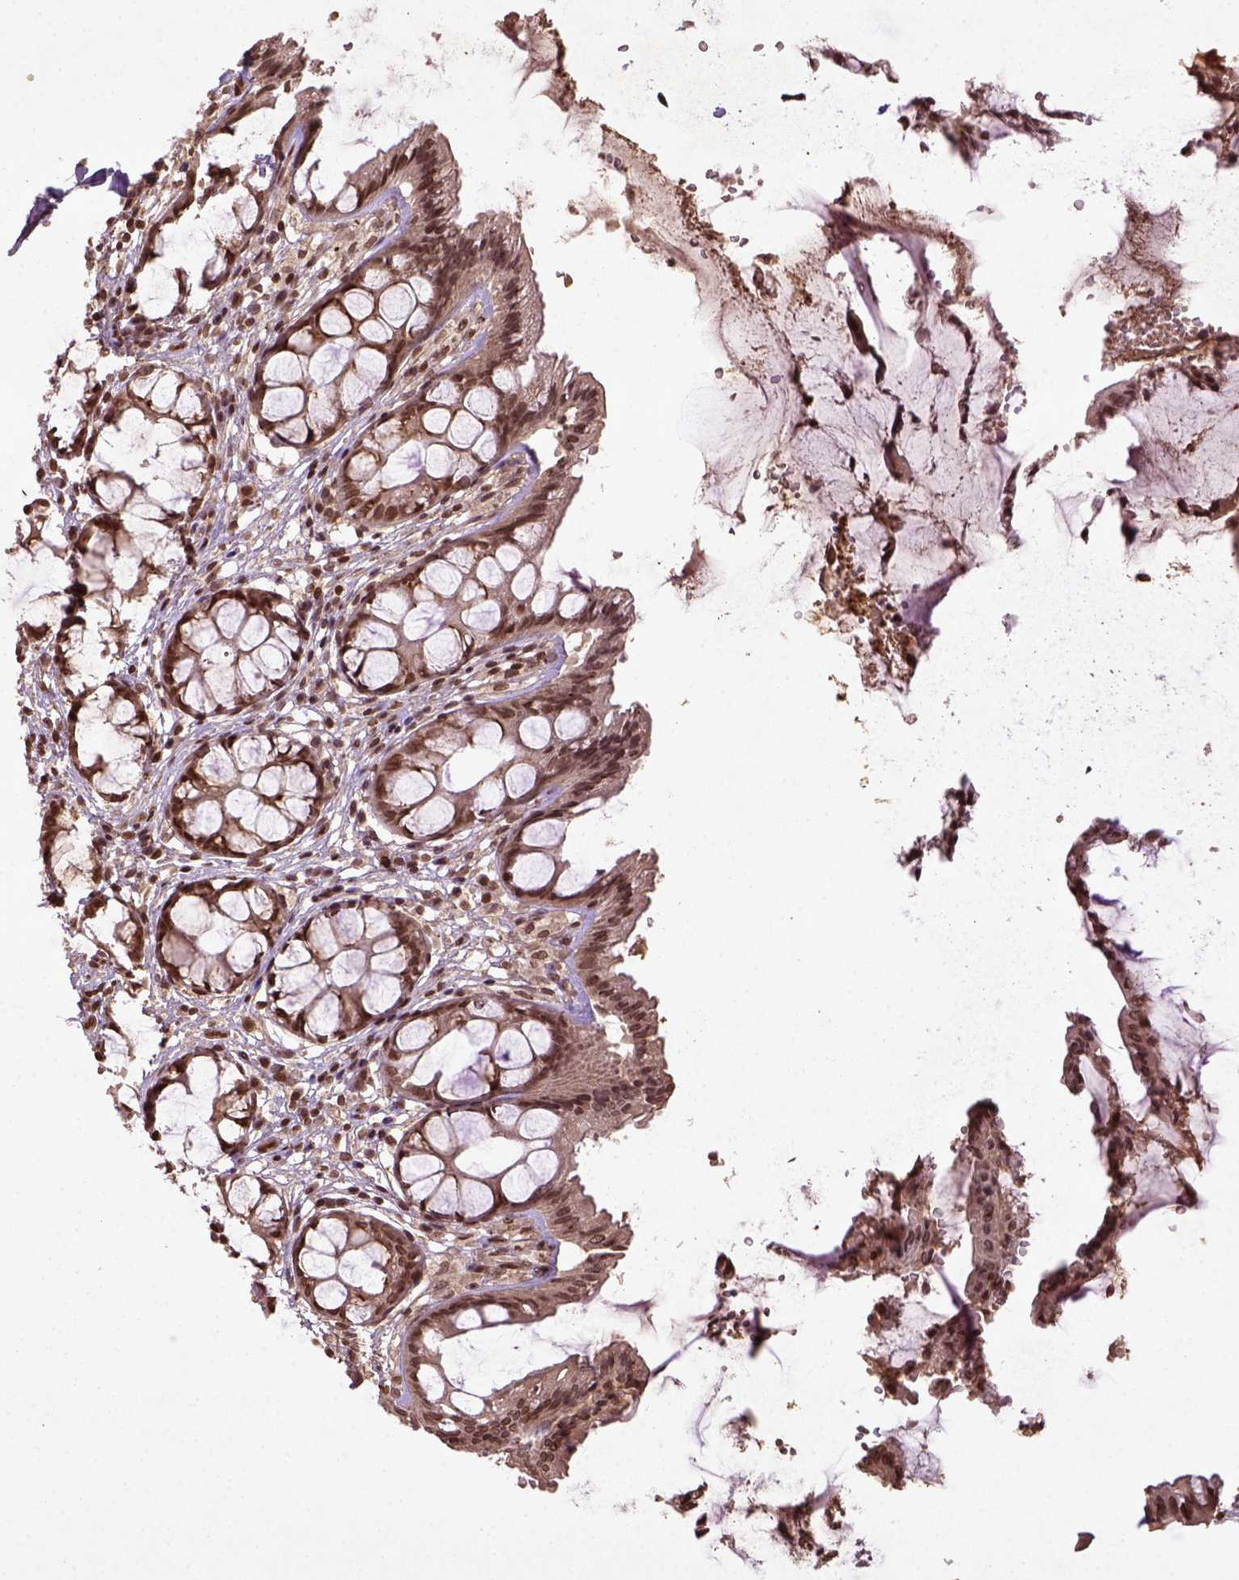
{"staining": {"intensity": "moderate", "quantity": ">75%", "location": "nuclear"}, "tissue": "rectum", "cell_type": "Glandular cells", "image_type": "normal", "snomed": [{"axis": "morphology", "description": "Normal tissue, NOS"}, {"axis": "topography", "description": "Rectum"}], "caption": "Immunohistochemical staining of benign rectum displays >75% levels of moderate nuclear protein expression in approximately >75% of glandular cells.", "gene": "BANF1", "patient": {"sex": "female", "age": 62}}